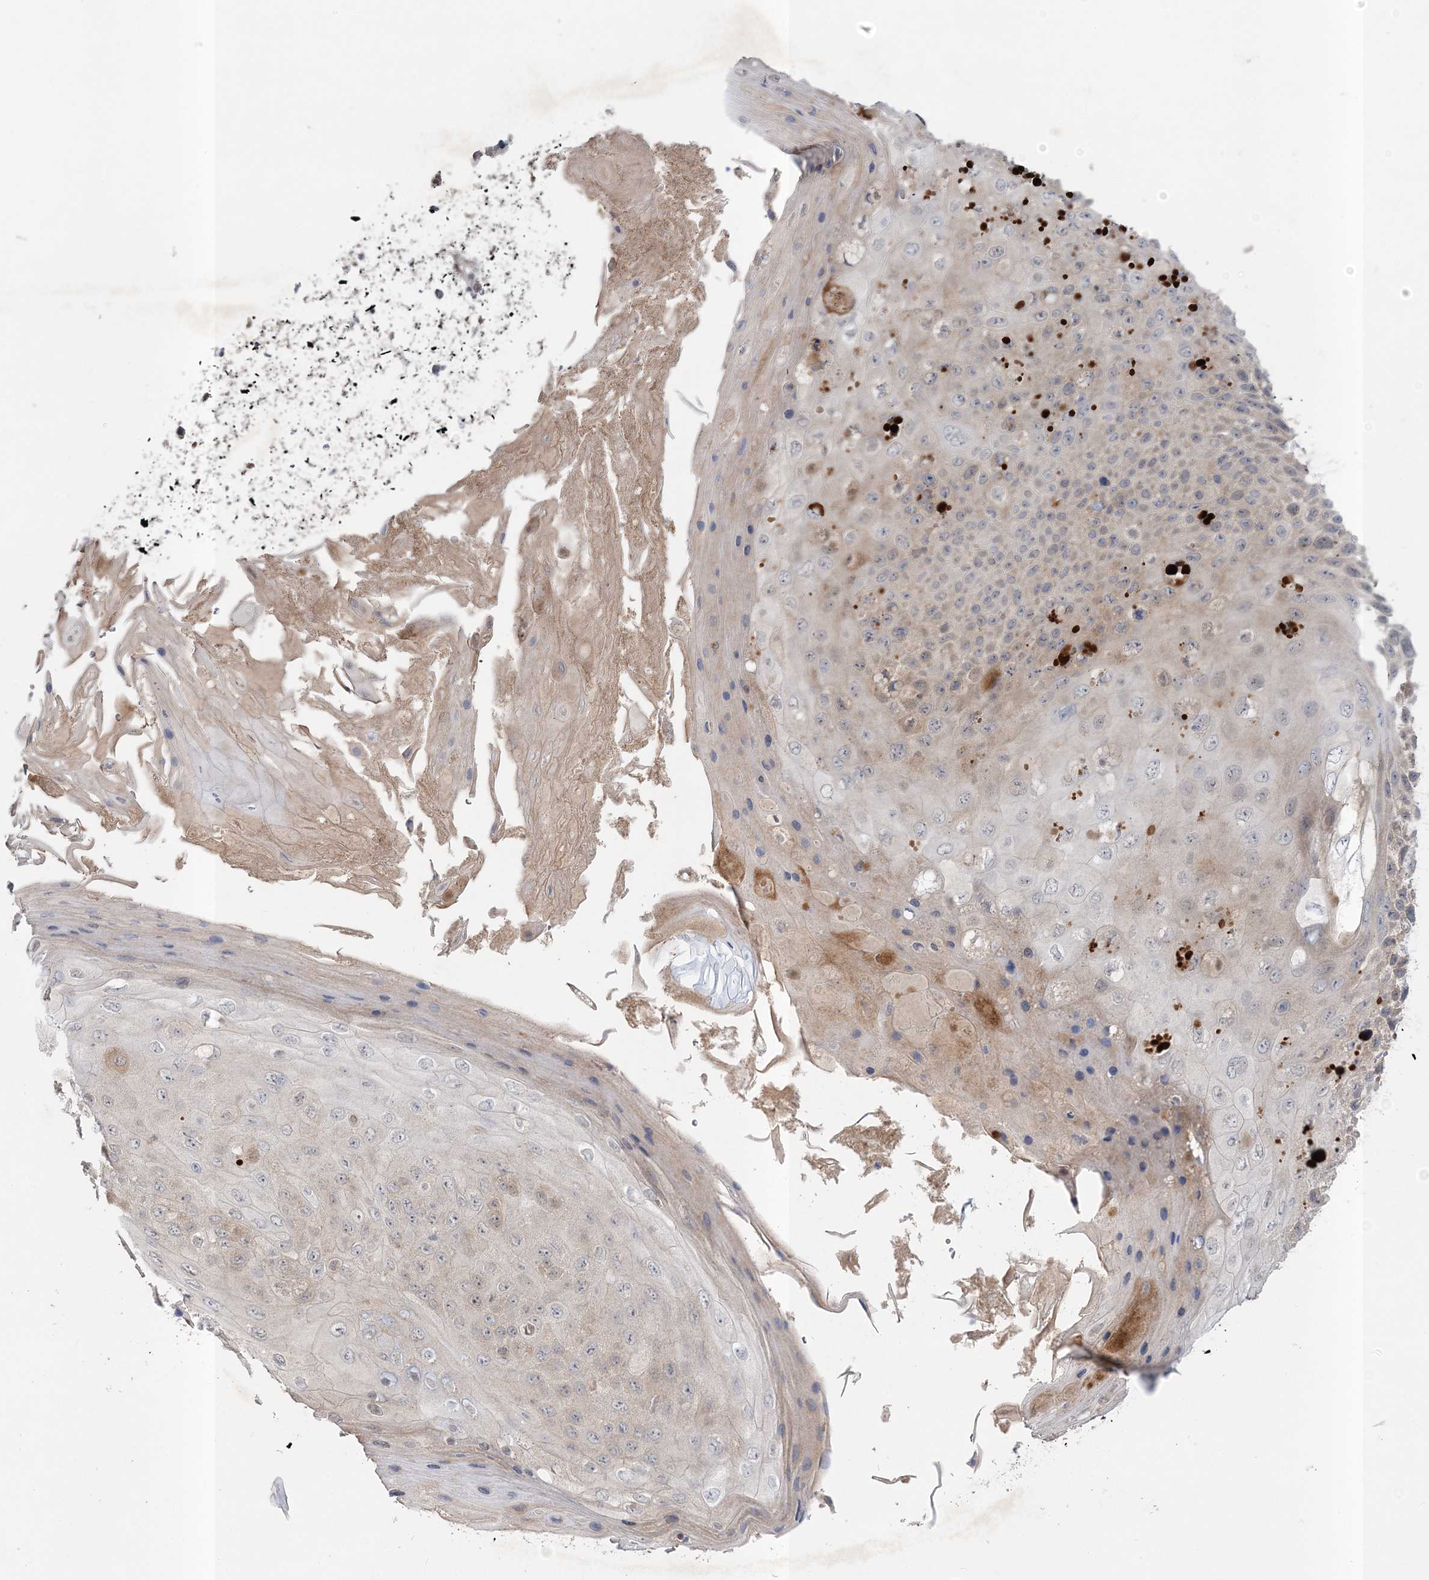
{"staining": {"intensity": "weak", "quantity": "<25%", "location": "cytoplasmic/membranous"}, "tissue": "skin cancer", "cell_type": "Tumor cells", "image_type": "cancer", "snomed": [{"axis": "morphology", "description": "Squamous cell carcinoma, NOS"}, {"axis": "topography", "description": "Skin"}], "caption": "Immunohistochemical staining of squamous cell carcinoma (skin) shows no significant staining in tumor cells.", "gene": "MOCS2", "patient": {"sex": "female", "age": 88}}